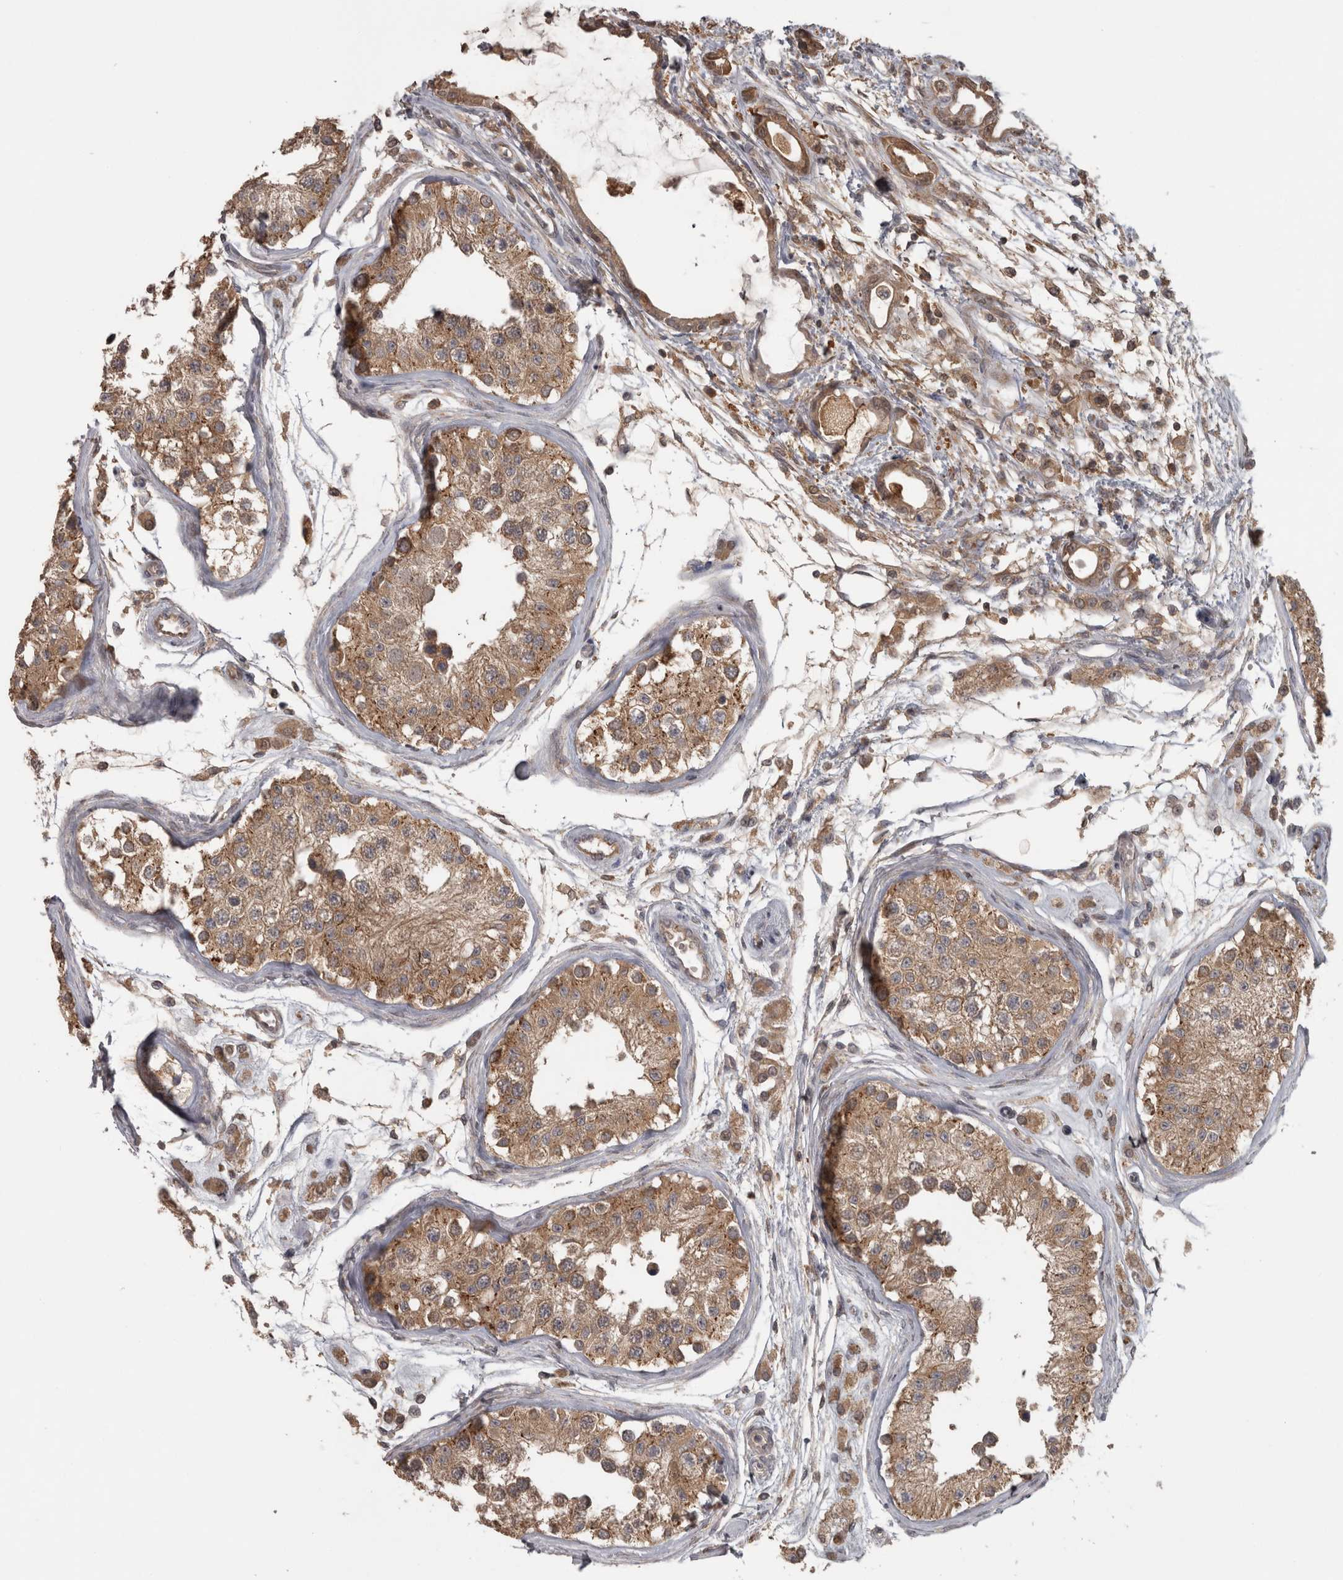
{"staining": {"intensity": "moderate", "quantity": ">75%", "location": "cytoplasmic/membranous"}, "tissue": "testis", "cell_type": "Cells in seminiferous ducts", "image_type": "normal", "snomed": [{"axis": "morphology", "description": "Normal tissue, NOS"}, {"axis": "morphology", "description": "Adenocarcinoma, metastatic, NOS"}, {"axis": "topography", "description": "Testis"}], "caption": "Immunohistochemistry (IHC) staining of benign testis, which shows medium levels of moderate cytoplasmic/membranous staining in about >75% of cells in seminiferous ducts indicating moderate cytoplasmic/membranous protein expression. The staining was performed using DAB (3,3'-diaminobenzidine) (brown) for protein detection and nuclei were counterstained in hematoxylin (blue).", "gene": "MICU3", "patient": {"sex": "male", "age": 26}}